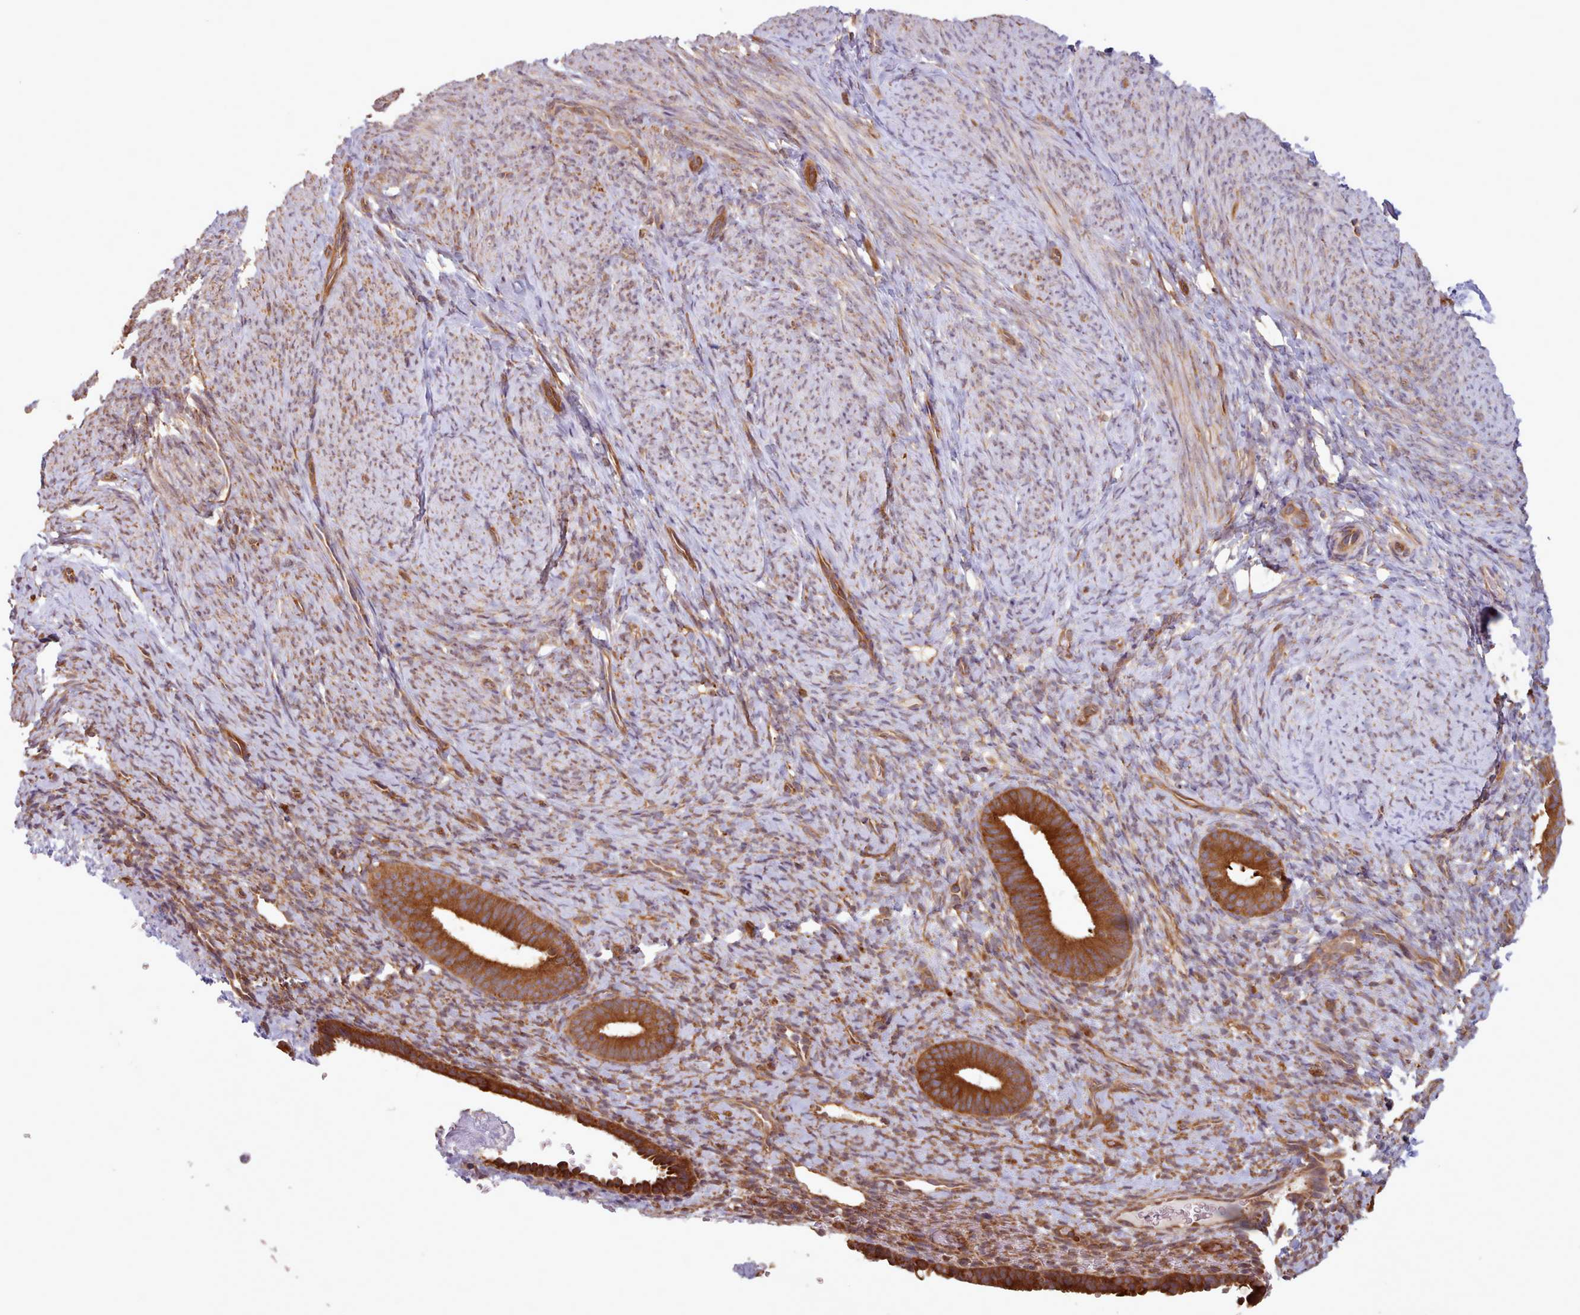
{"staining": {"intensity": "weak", "quantity": ">75%", "location": "cytoplasmic/membranous"}, "tissue": "endometrium", "cell_type": "Cells in endometrial stroma", "image_type": "normal", "snomed": [{"axis": "morphology", "description": "Normal tissue, NOS"}, {"axis": "topography", "description": "Endometrium"}], "caption": "Immunohistochemical staining of benign endometrium demonstrates >75% levels of weak cytoplasmic/membranous protein expression in about >75% of cells in endometrial stroma.", "gene": "CRYBG1", "patient": {"sex": "female", "age": 65}}